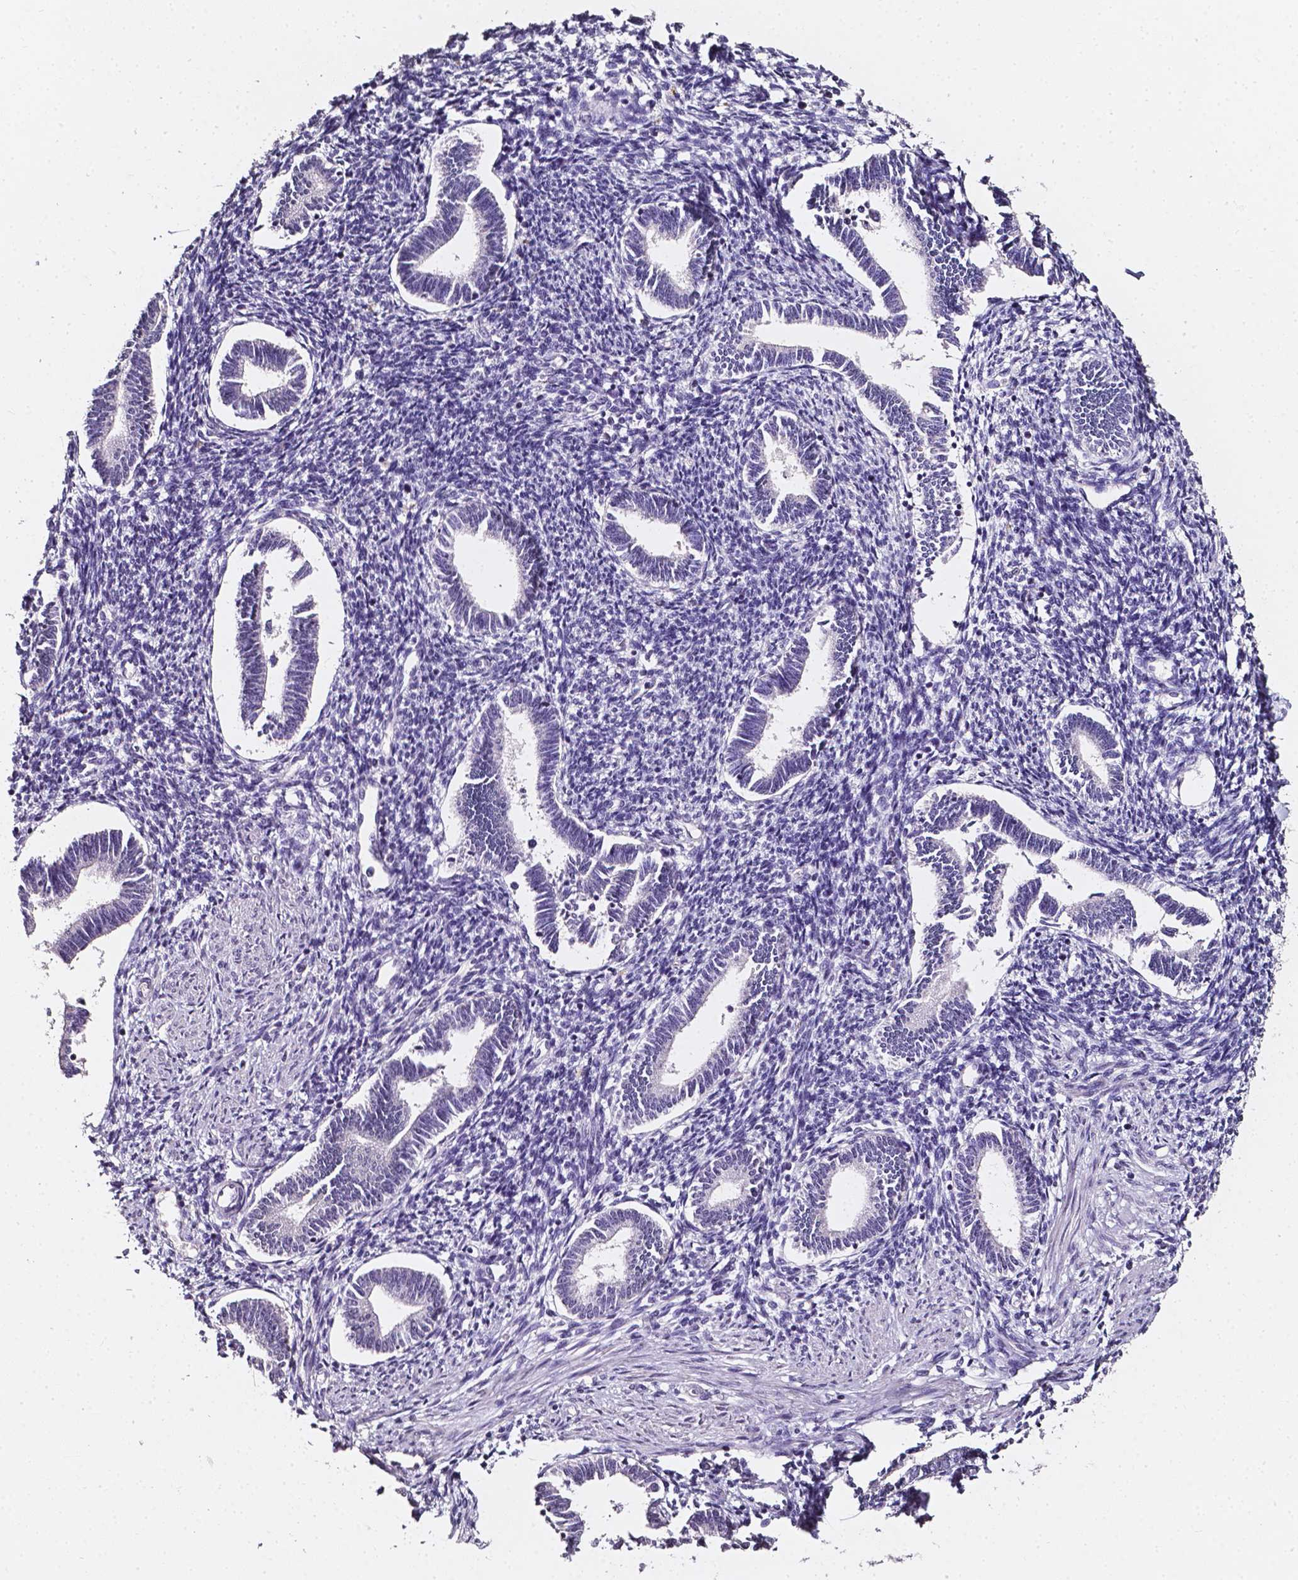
{"staining": {"intensity": "negative", "quantity": "none", "location": "none"}, "tissue": "endometrium", "cell_type": "Cells in endometrial stroma", "image_type": "normal", "snomed": [{"axis": "morphology", "description": "Normal tissue, NOS"}, {"axis": "topography", "description": "Endometrium"}], "caption": "DAB (3,3'-diaminobenzidine) immunohistochemical staining of benign endometrium reveals no significant staining in cells in endometrial stroma.", "gene": "AKR1B10", "patient": {"sex": "female", "age": 42}}